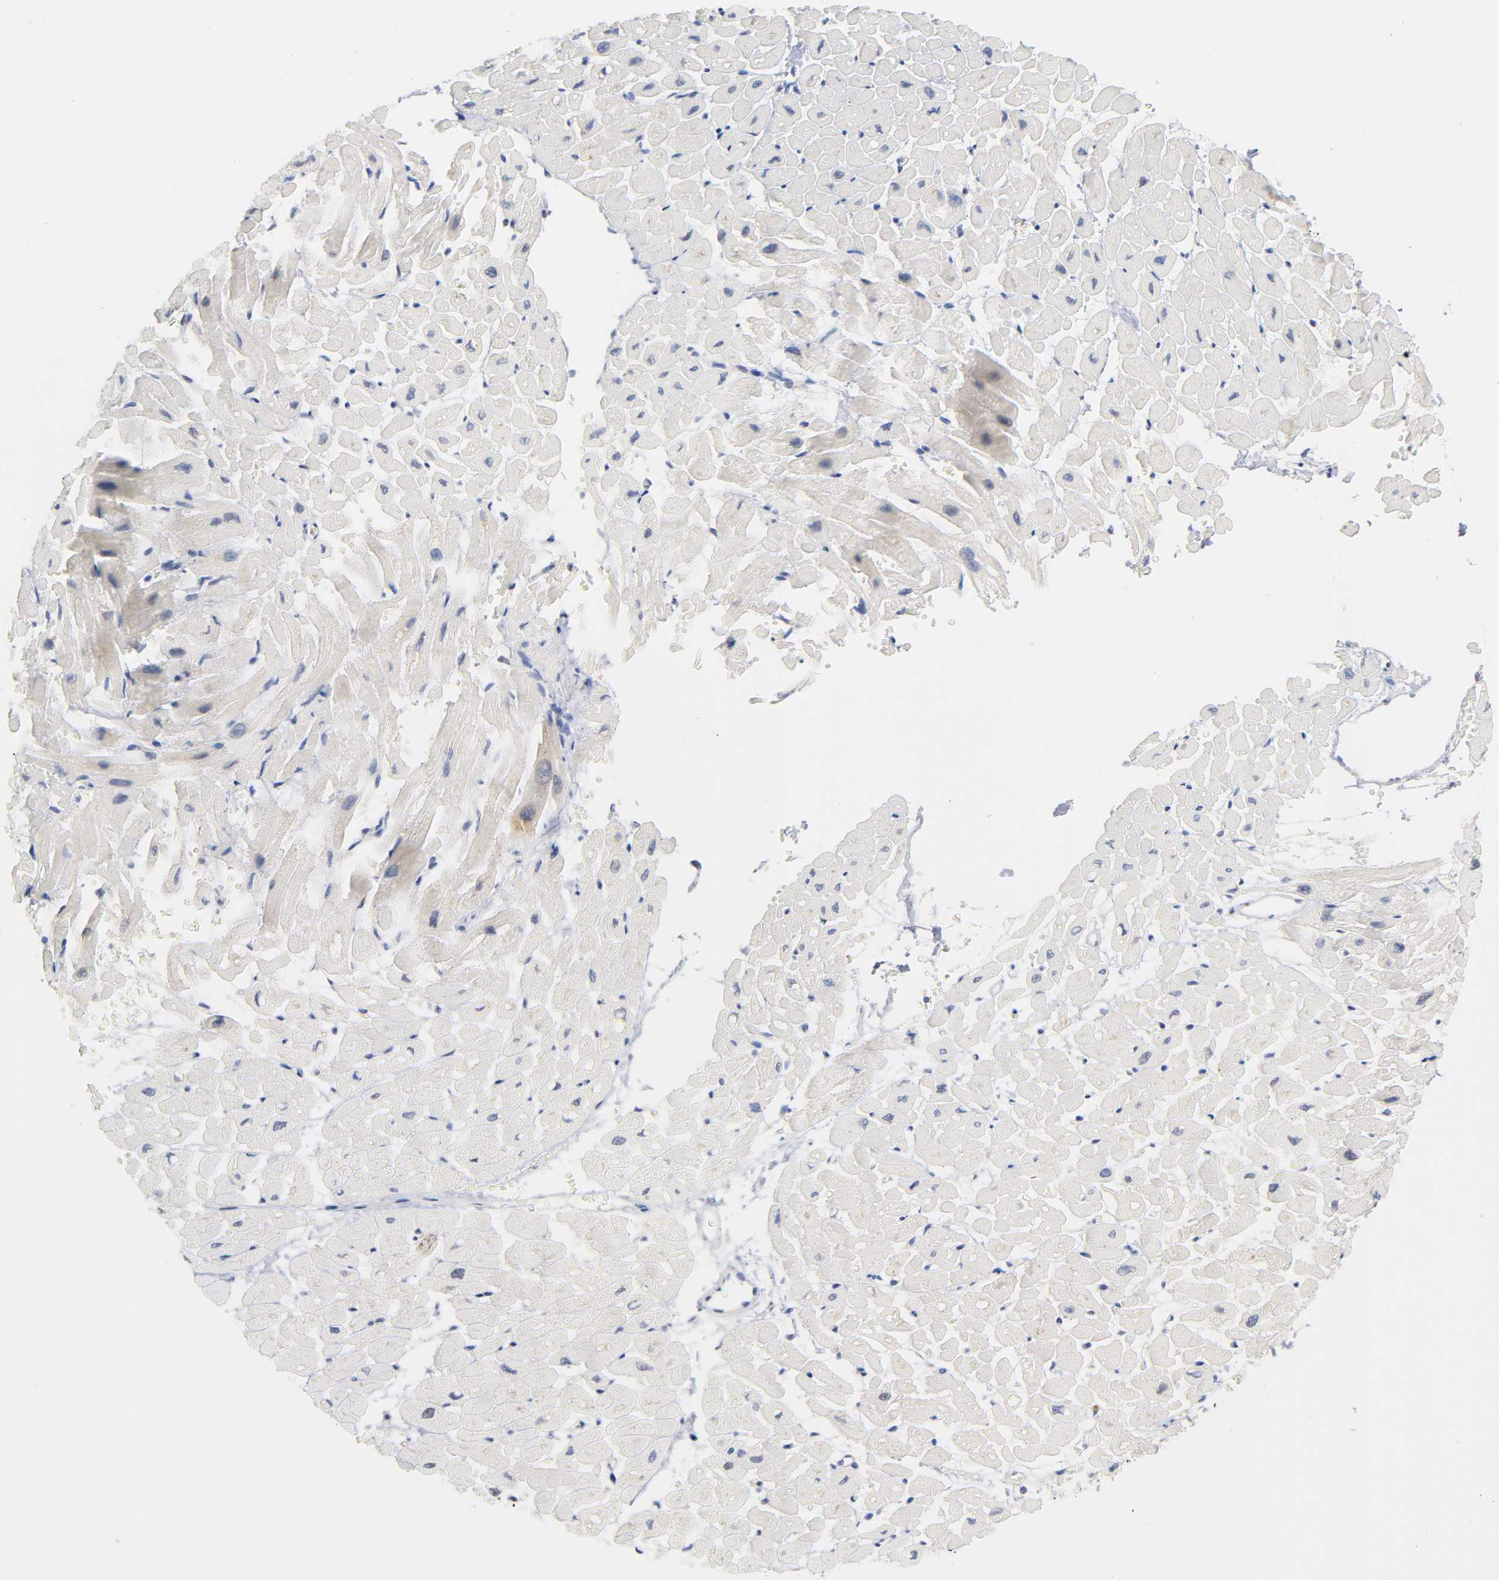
{"staining": {"intensity": "negative", "quantity": "none", "location": "none"}, "tissue": "heart muscle", "cell_type": "Cardiomyocytes", "image_type": "normal", "snomed": [{"axis": "morphology", "description": "Normal tissue, NOS"}, {"axis": "topography", "description": "Heart"}], "caption": "High power microscopy histopathology image of an immunohistochemistry (IHC) micrograph of unremarkable heart muscle, revealing no significant staining in cardiomyocytes. Nuclei are stained in blue.", "gene": "IL18", "patient": {"sex": "male", "age": 45}}